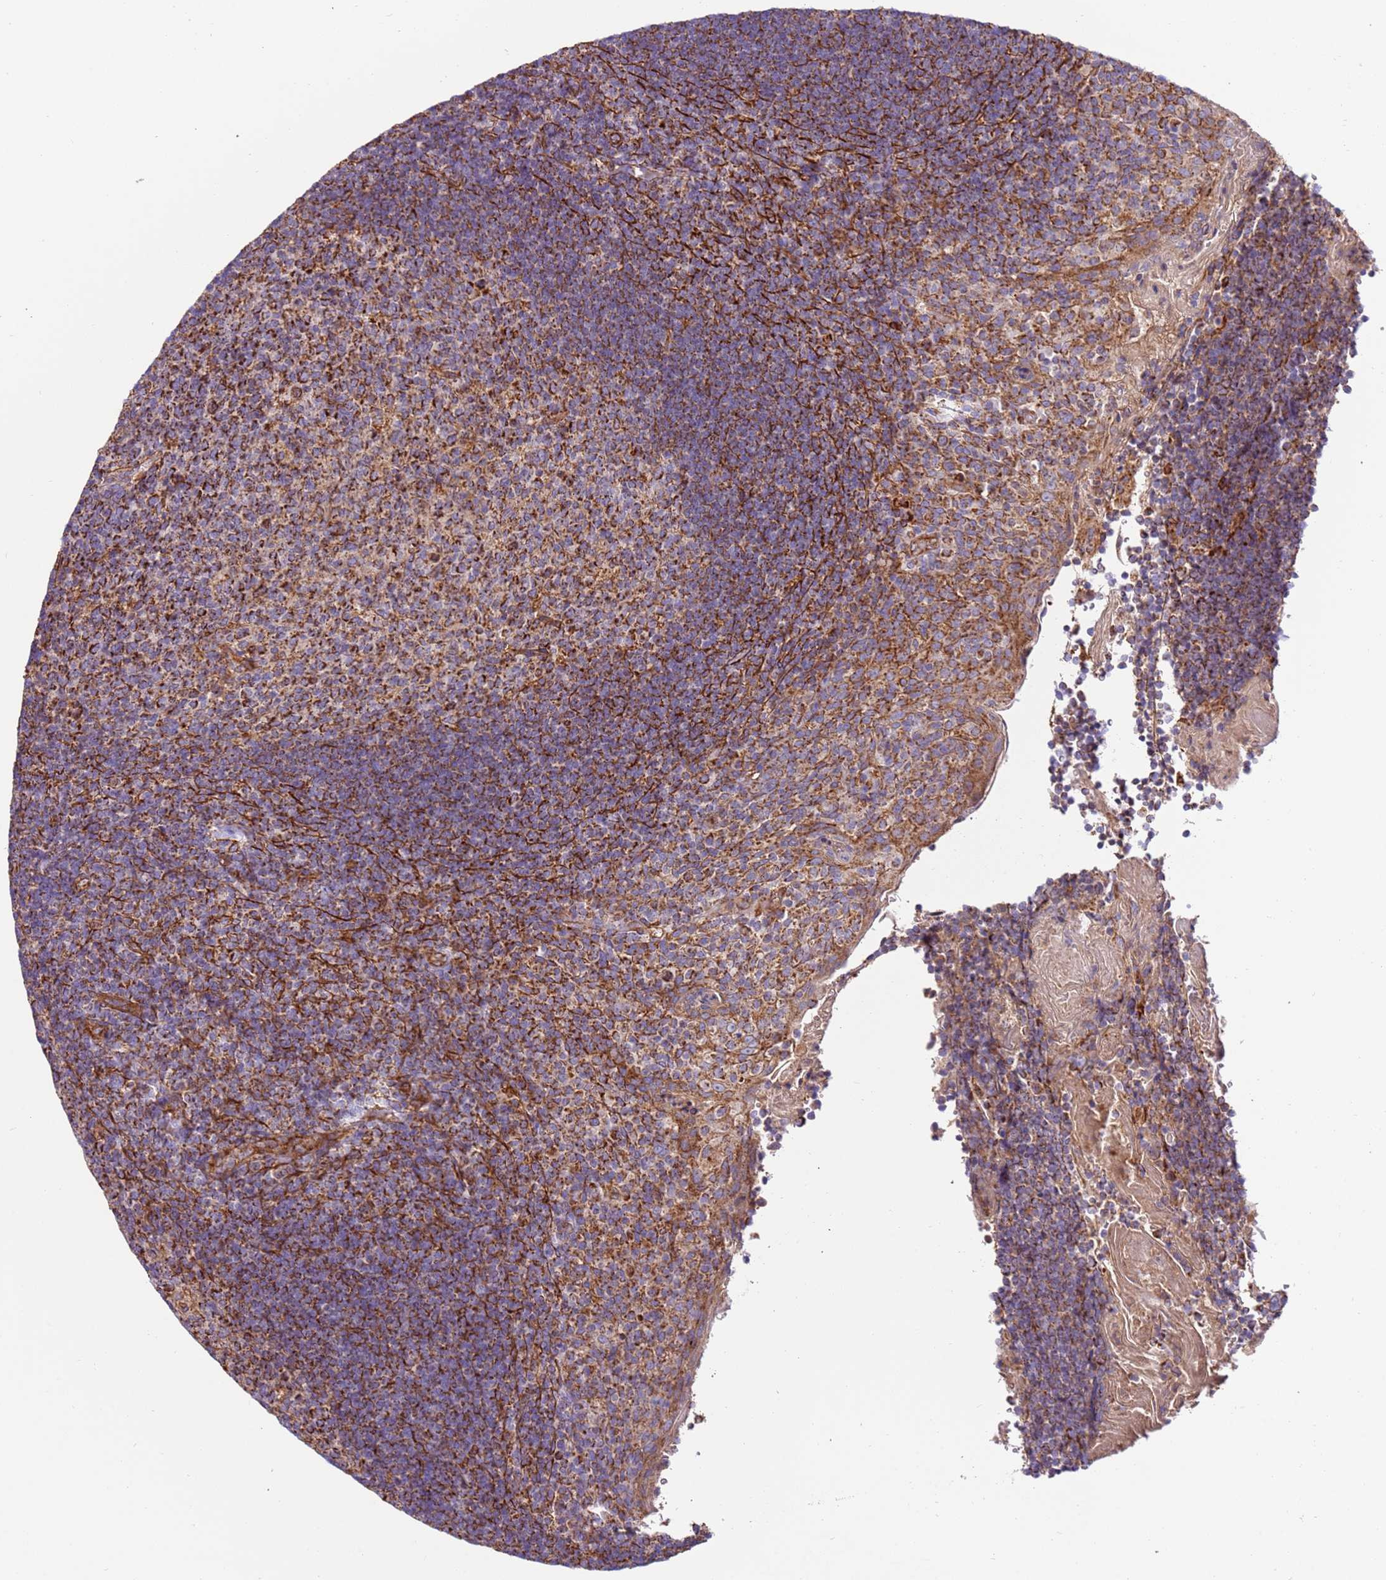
{"staining": {"intensity": "moderate", "quantity": ">75%", "location": "cytoplasmic/membranous"}, "tissue": "tonsil", "cell_type": "Germinal center cells", "image_type": "normal", "snomed": [{"axis": "morphology", "description": "Normal tissue, NOS"}, {"axis": "topography", "description": "Tonsil"}], "caption": "Moderate cytoplasmic/membranous positivity for a protein is seen in about >75% of germinal center cells of unremarkable tonsil using immunohistochemistry.", "gene": "MRPL20", "patient": {"sex": "female", "age": 10}}